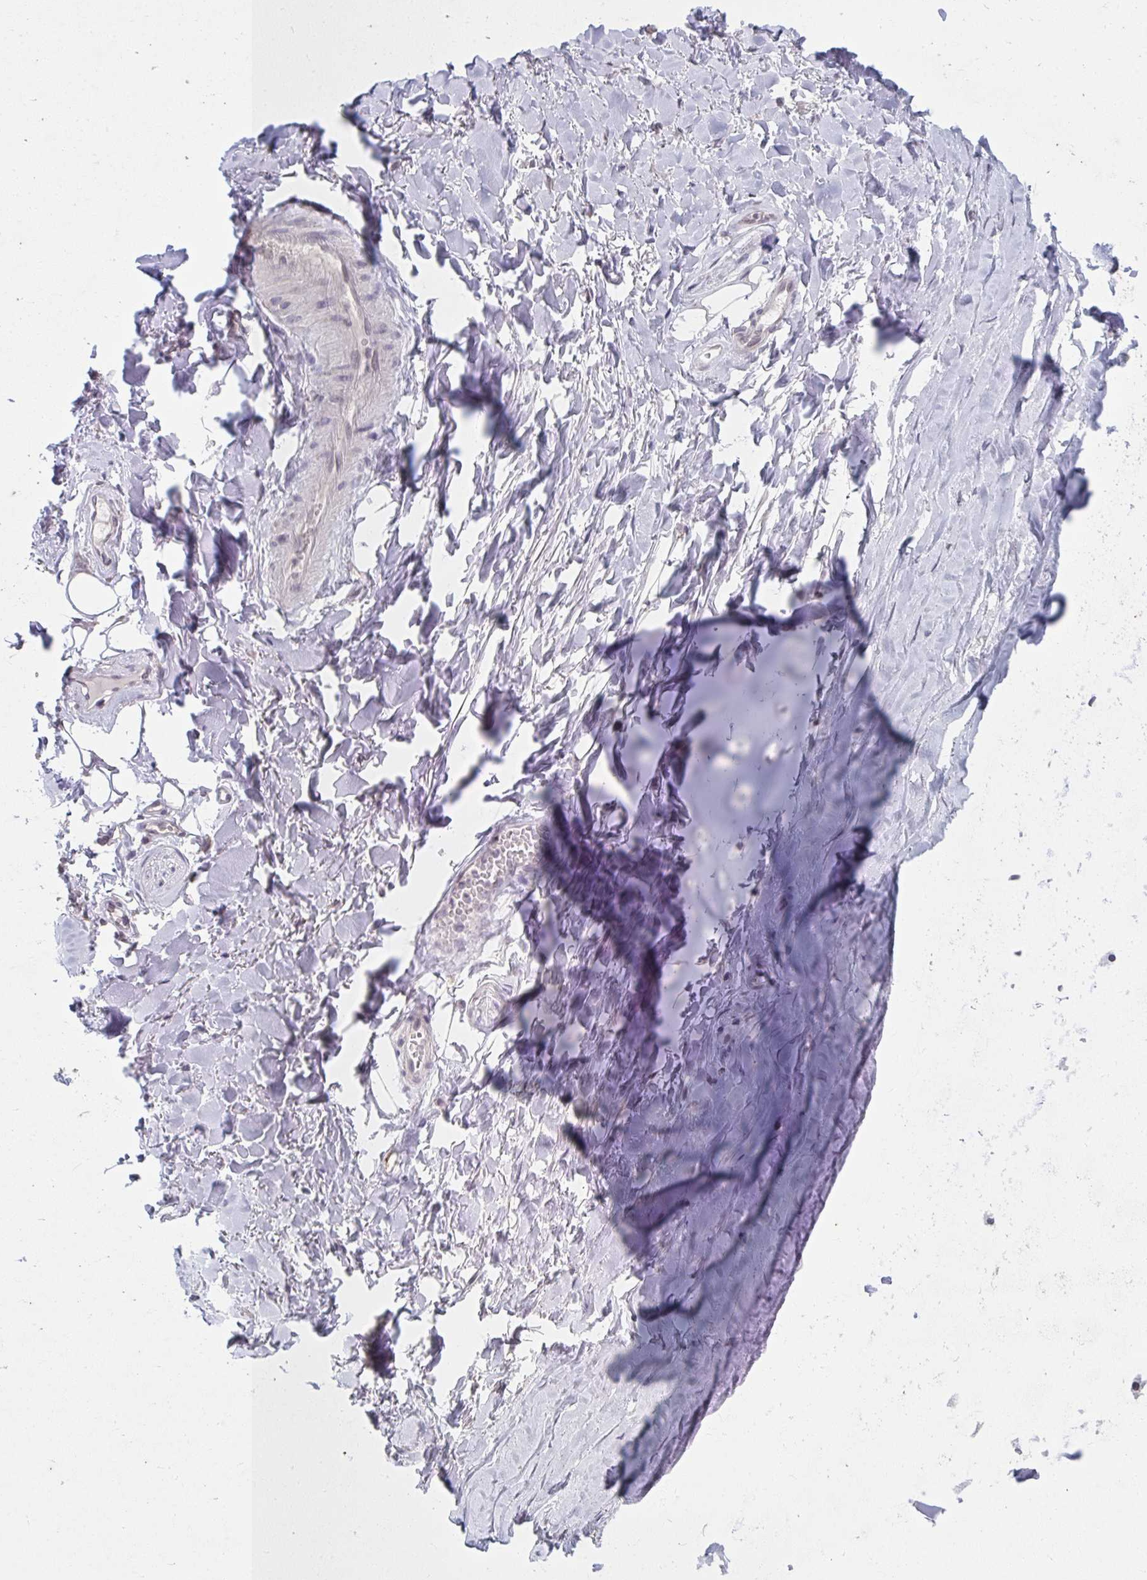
{"staining": {"intensity": "negative", "quantity": "none", "location": "none"}, "tissue": "adipose tissue", "cell_type": "Adipocytes", "image_type": "normal", "snomed": [{"axis": "morphology", "description": "Normal tissue, NOS"}, {"axis": "topography", "description": "Cartilage tissue"}, {"axis": "topography", "description": "Nasopharynx"}, {"axis": "topography", "description": "Thyroid gland"}], "caption": "Immunohistochemistry histopathology image of unremarkable adipose tissue: human adipose tissue stained with DAB (3,3'-diaminobenzidine) reveals no significant protein staining in adipocytes. (Brightfield microscopy of DAB immunohistochemistry at high magnification).", "gene": "NUP133", "patient": {"sex": "male", "age": 63}}